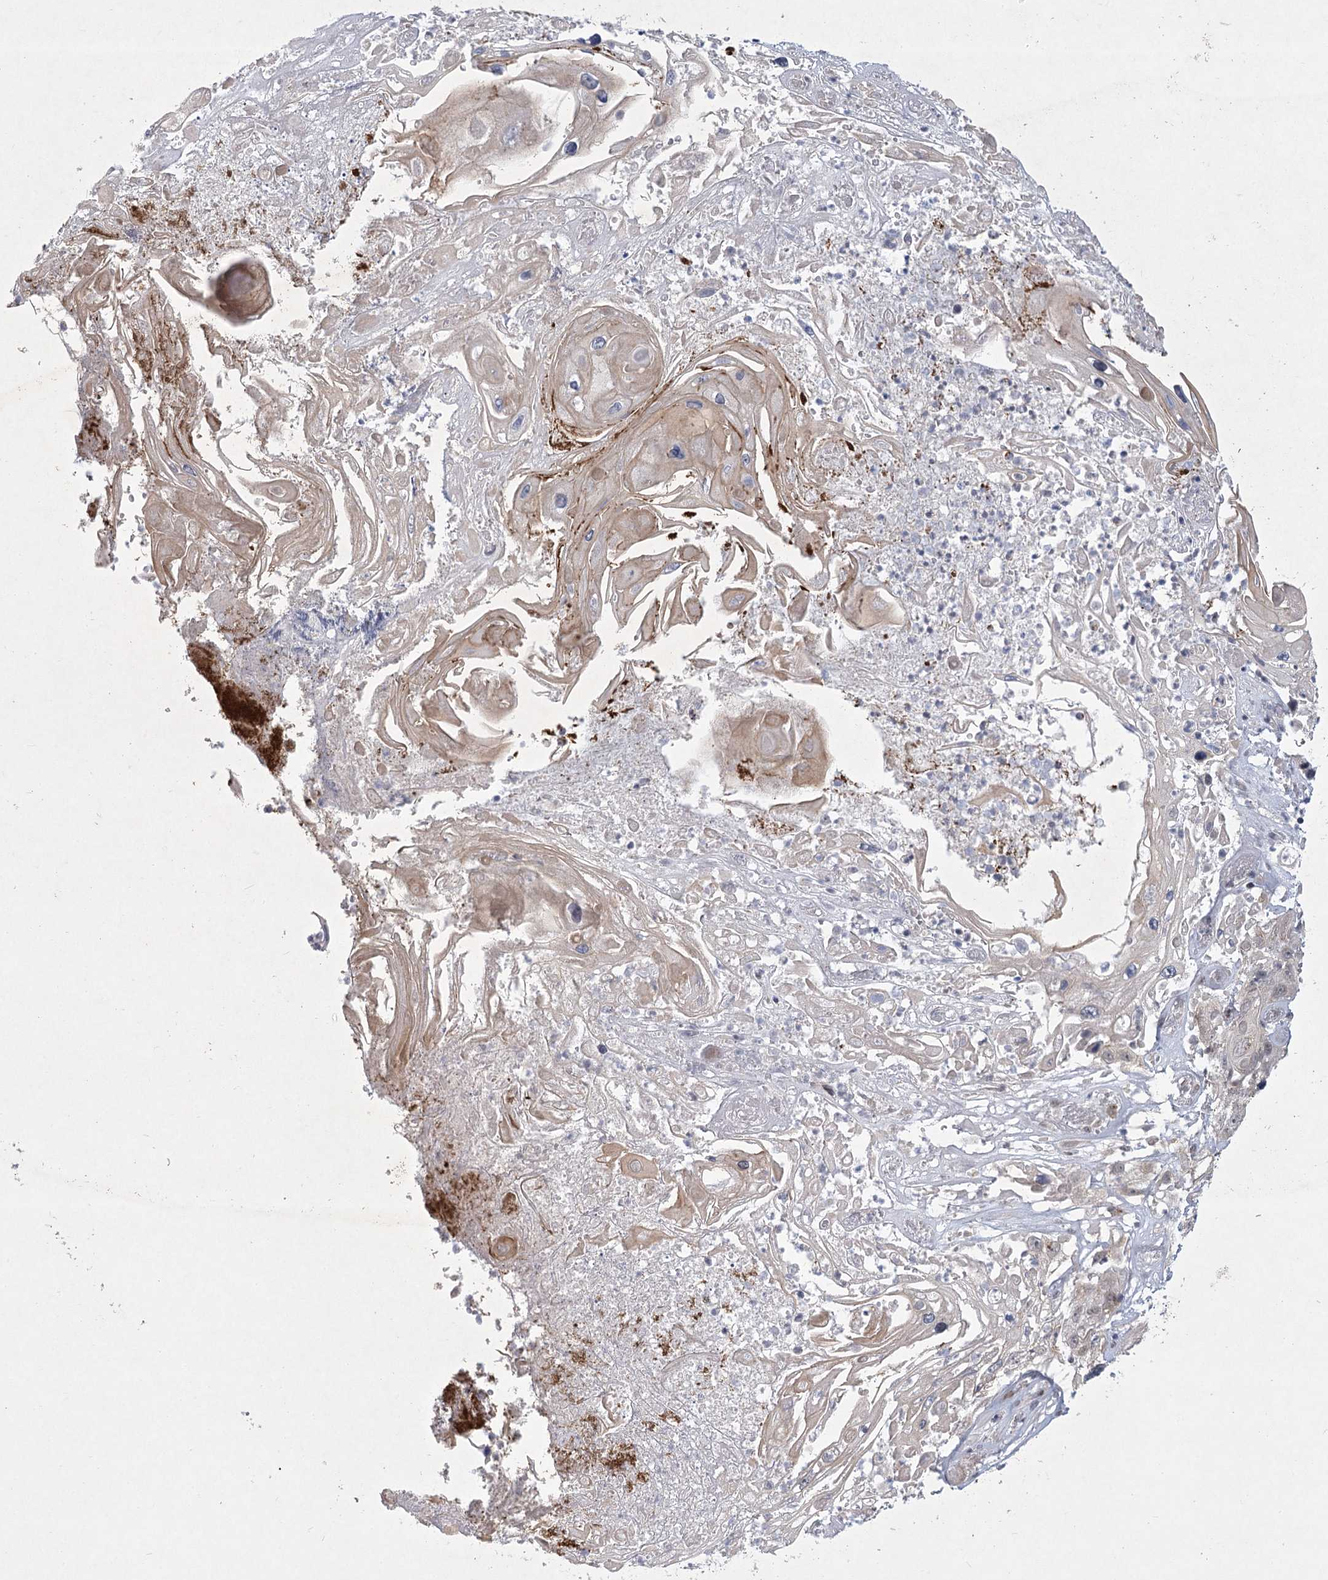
{"staining": {"intensity": "weak", "quantity": ">75%", "location": "cytoplasmic/membranous"}, "tissue": "skin cancer", "cell_type": "Tumor cells", "image_type": "cancer", "snomed": [{"axis": "morphology", "description": "Squamous cell carcinoma, NOS"}, {"axis": "topography", "description": "Skin"}], "caption": "Immunohistochemical staining of human squamous cell carcinoma (skin) exhibits weak cytoplasmic/membranous protein staining in about >75% of tumor cells.", "gene": "CIB4", "patient": {"sex": "male", "age": 55}}